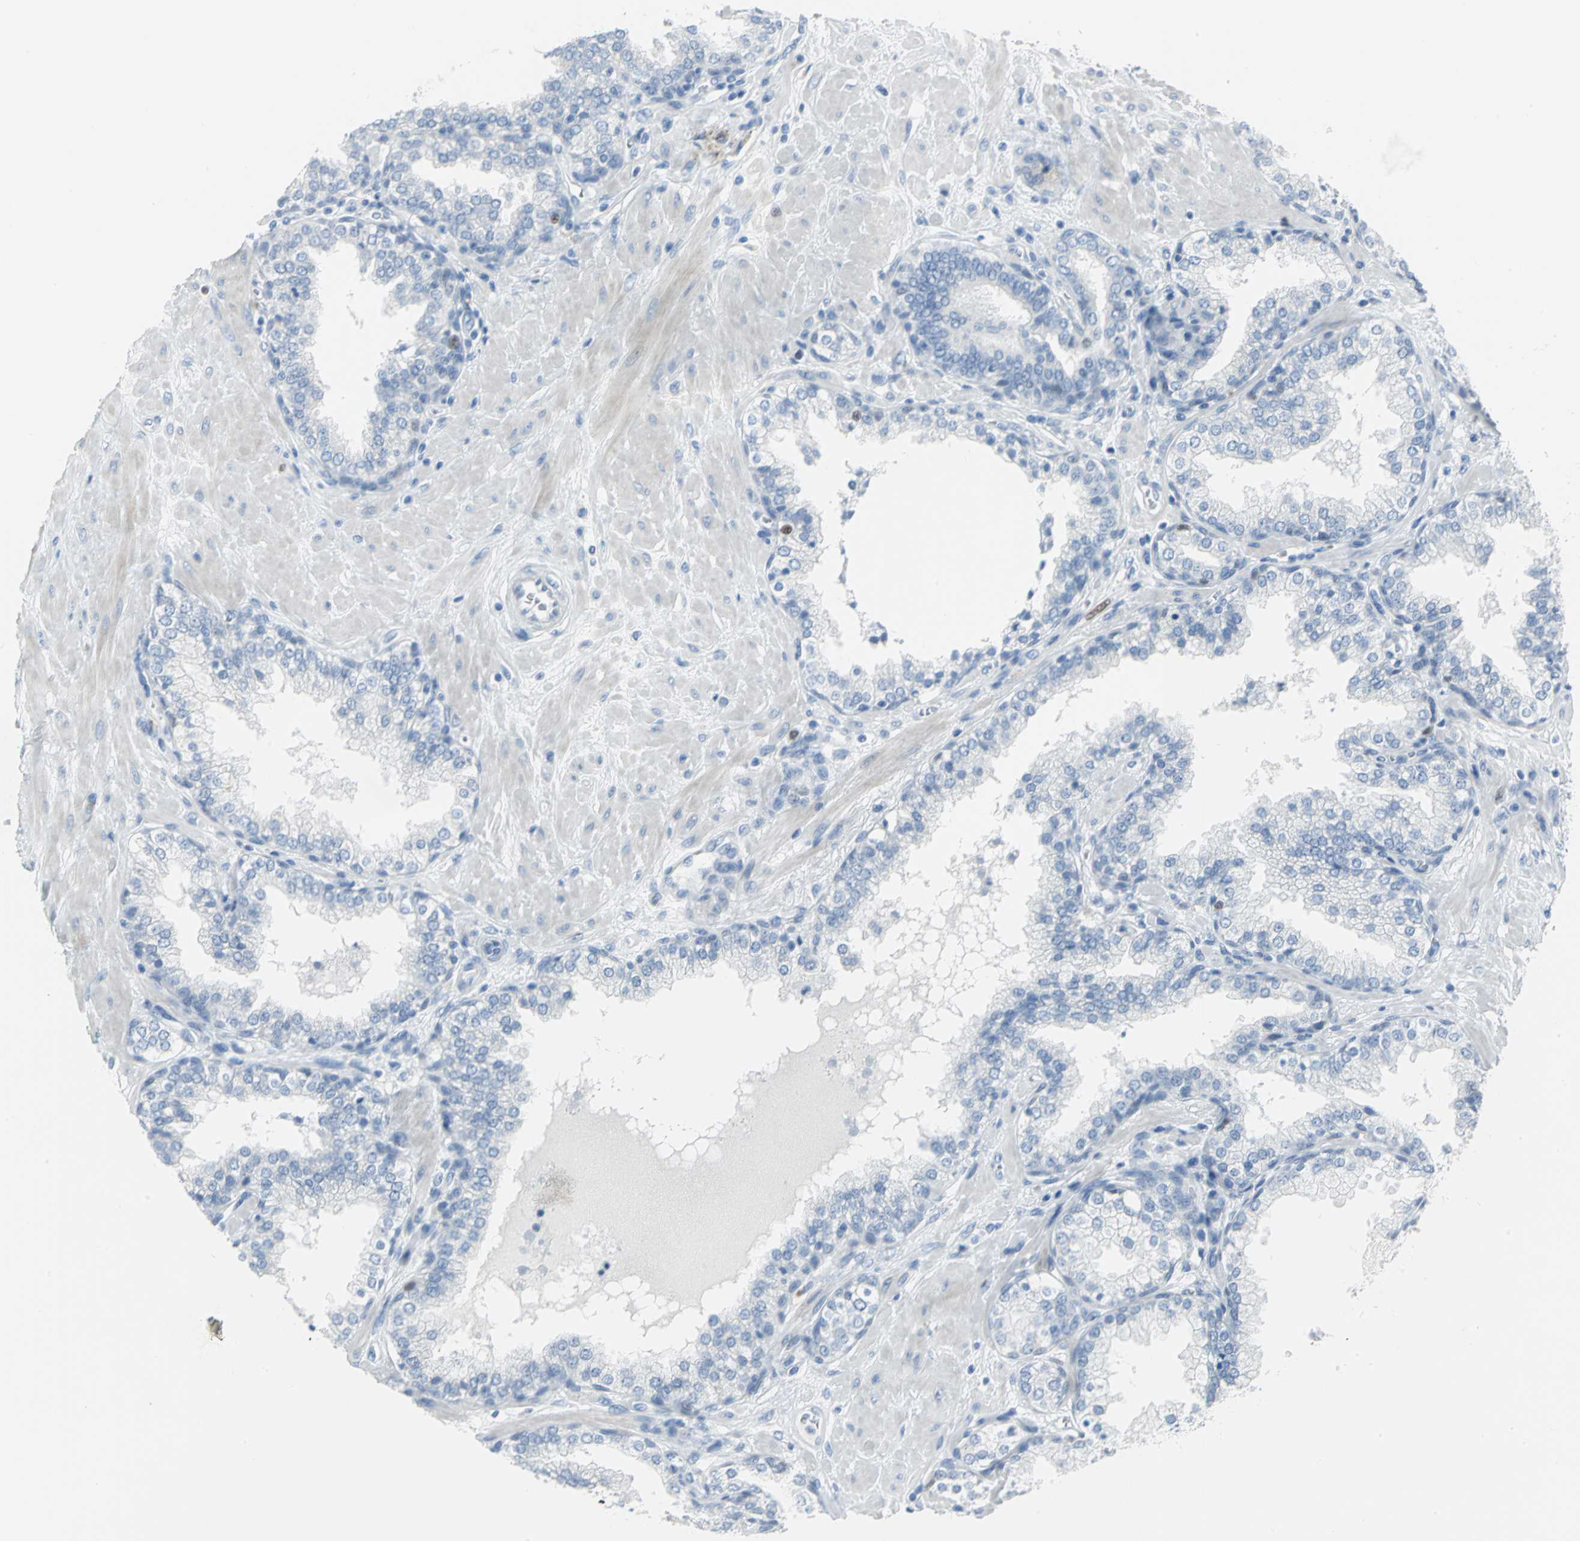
{"staining": {"intensity": "negative", "quantity": "none", "location": "none"}, "tissue": "prostate", "cell_type": "Glandular cells", "image_type": "normal", "snomed": [{"axis": "morphology", "description": "Normal tissue, NOS"}, {"axis": "topography", "description": "Prostate"}], "caption": "Immunohistochemical staining of unremarkable human prostate displays no significant positivity in glandular cells.", "gene": "MCM3", "patient": {"sex": "male", "age": 51}}